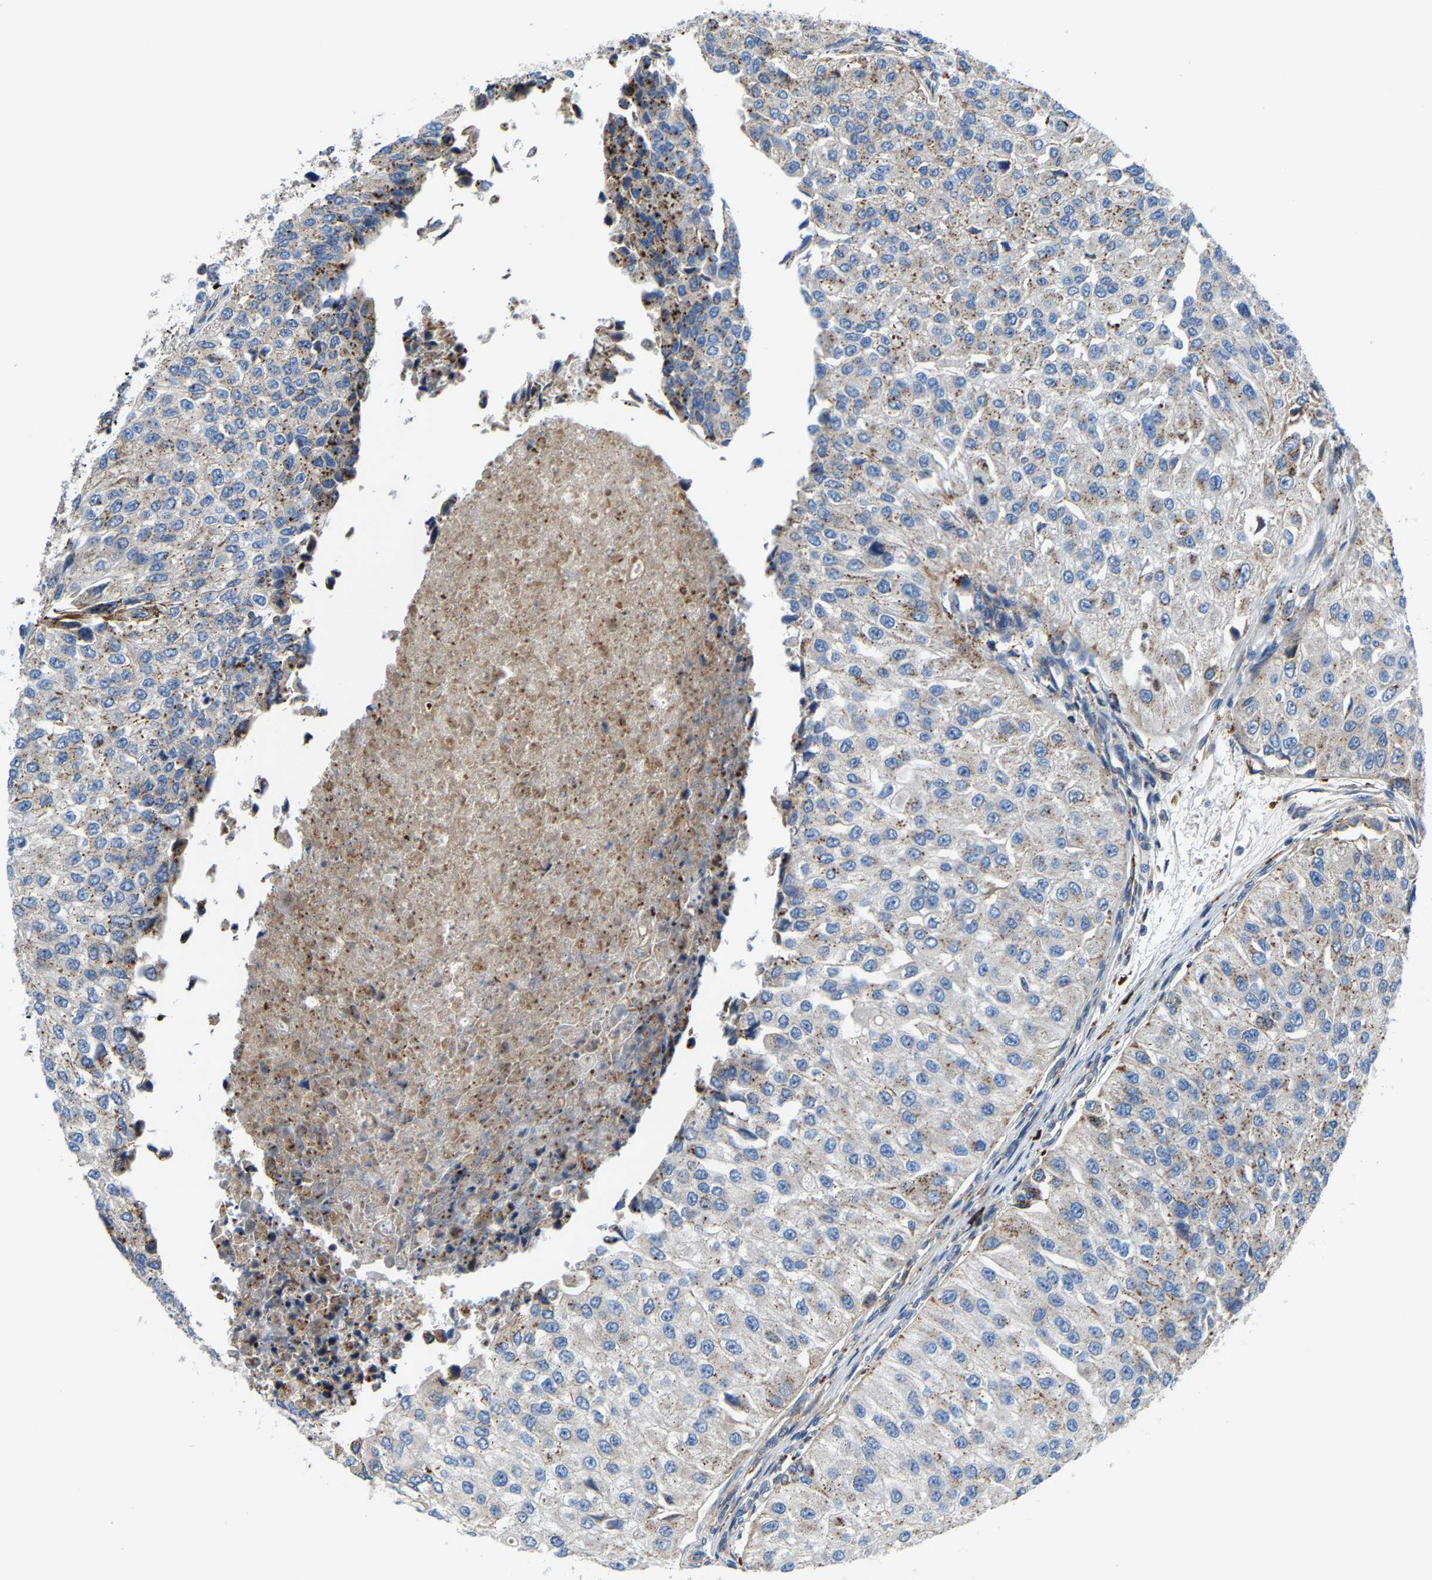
{"staining": {"intensity": "moderate", "quantity": "<25%", "location": "cytoplasmic/membranous"}, "tissue": "urothelial cancer", "cell_type": "Tumor cells", "image_type": "cancer", "snomed": [{"axis": "morphology", "description": "Urothelial carcinoma, High grade"}, {"axis": "topography", "description": "Kidney"}, {"axis": "topography", "description": "Urinary bladder"}], "caption": "Human urothelial carcinoma (high-grade) stained for a protein (brown) demonstrates moderate cytoplasmic/membranous positive staining in about <25% of tumor cells.", "gene": "DPP7", "patient": {"sex": "male", "age": 77}}